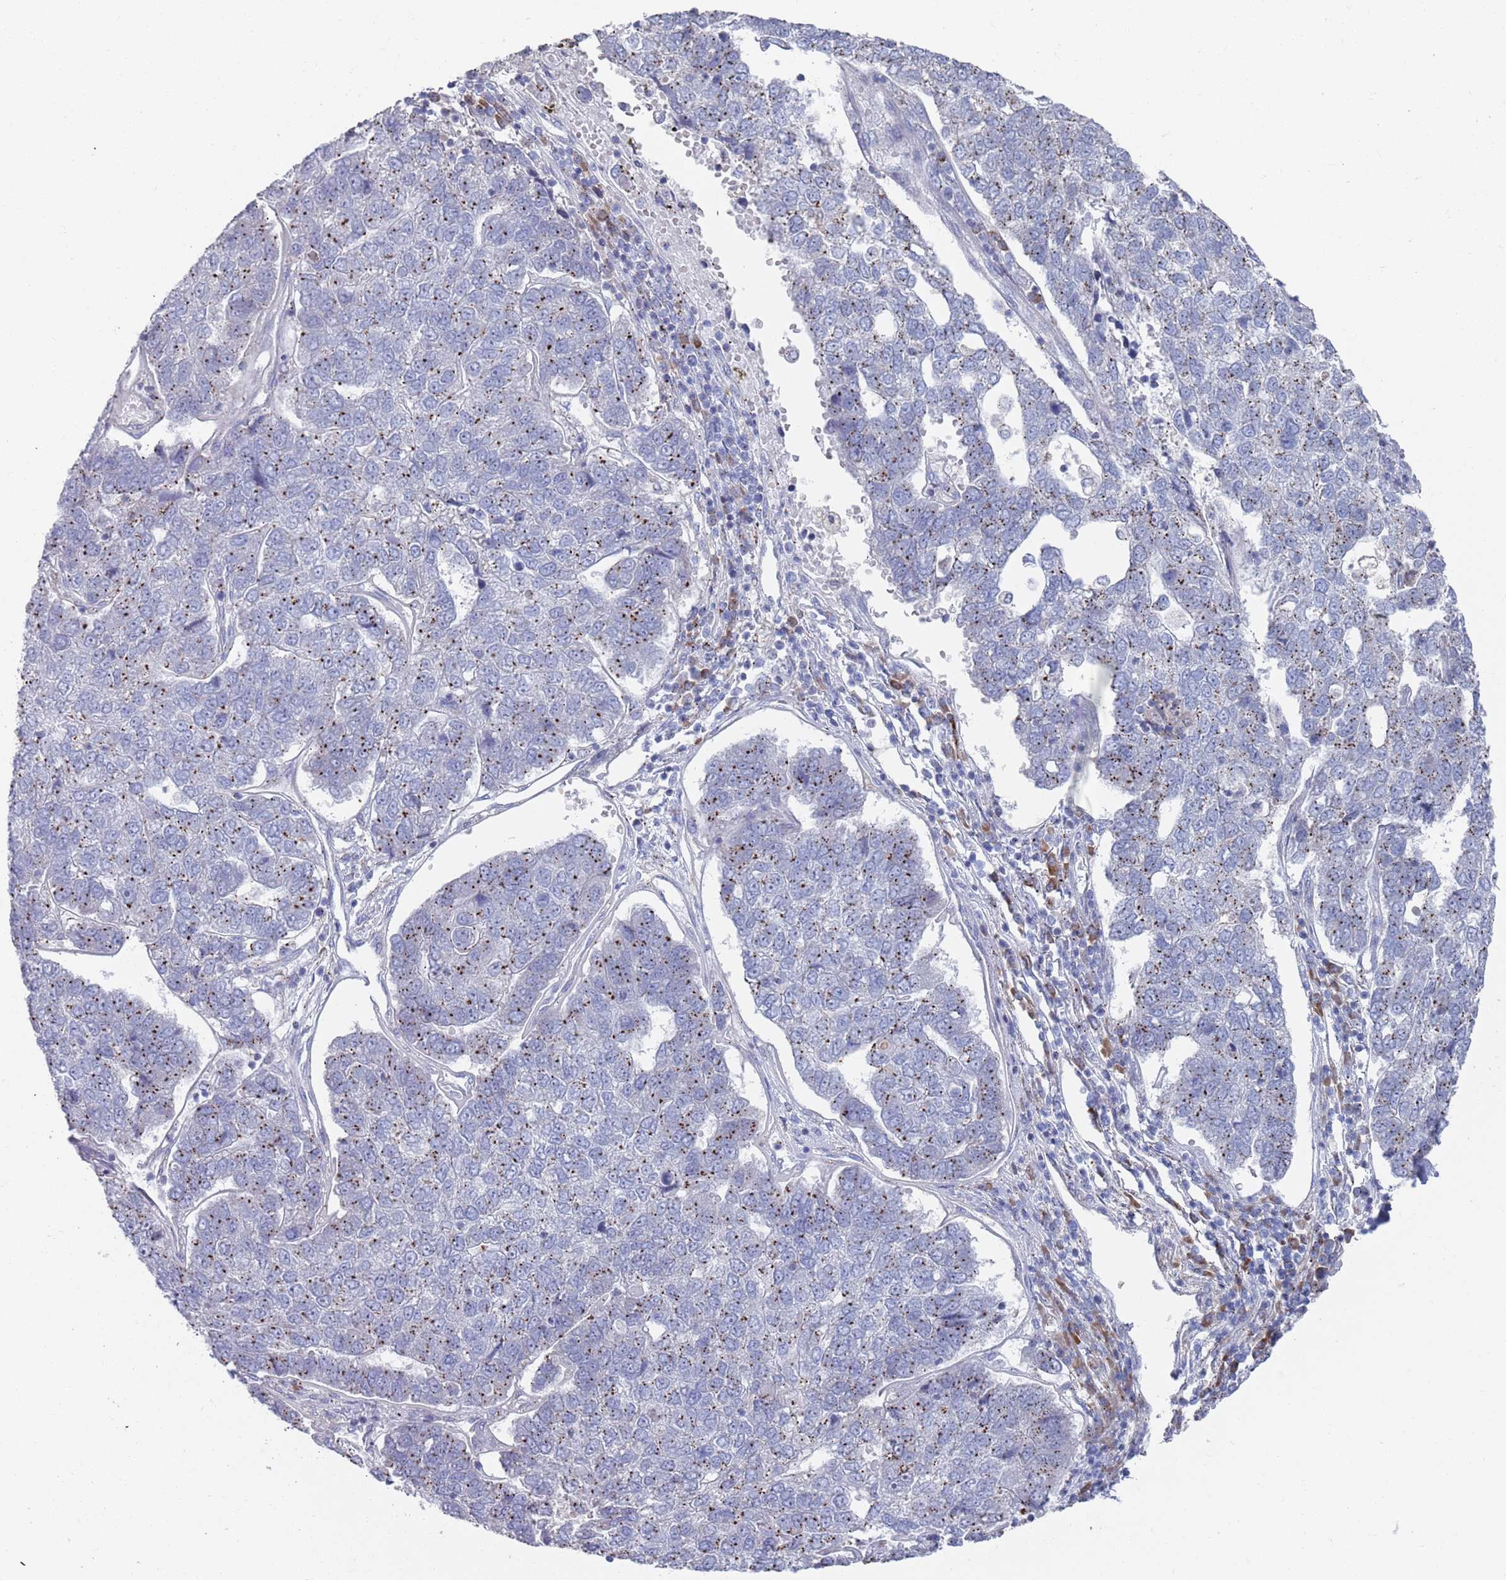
{"staining": {"intensity": "moderate", "quantity": "25%-75%", "location": "cytoplasmic/membranous"}, "tissue": "pancreatic cancer", "cell_type": "Tumor cells", "image_type": "cancer", "snomed": [{"axis": "morphology", "description": "Adenocarcinoma, NOS"}, {"axis": "topography", "description": "Pancreas"}], "caption": "Immunohistochemistry (IHC) (DAB) staining of human pancreatic cancer (adenocarcinoma) displays moderate cytoplasmic/membranous protein expression in about 25%-75% of tumor cells. The staining was performed using DAB (3,3'-diaminobenzidine) to visualize the protein expression in brown, while the nuclei were stained in blue with hematoxylin (Magnification: 20x).", "gene": "MAT1A", "patient": {"sex": "female", "age": 61}}